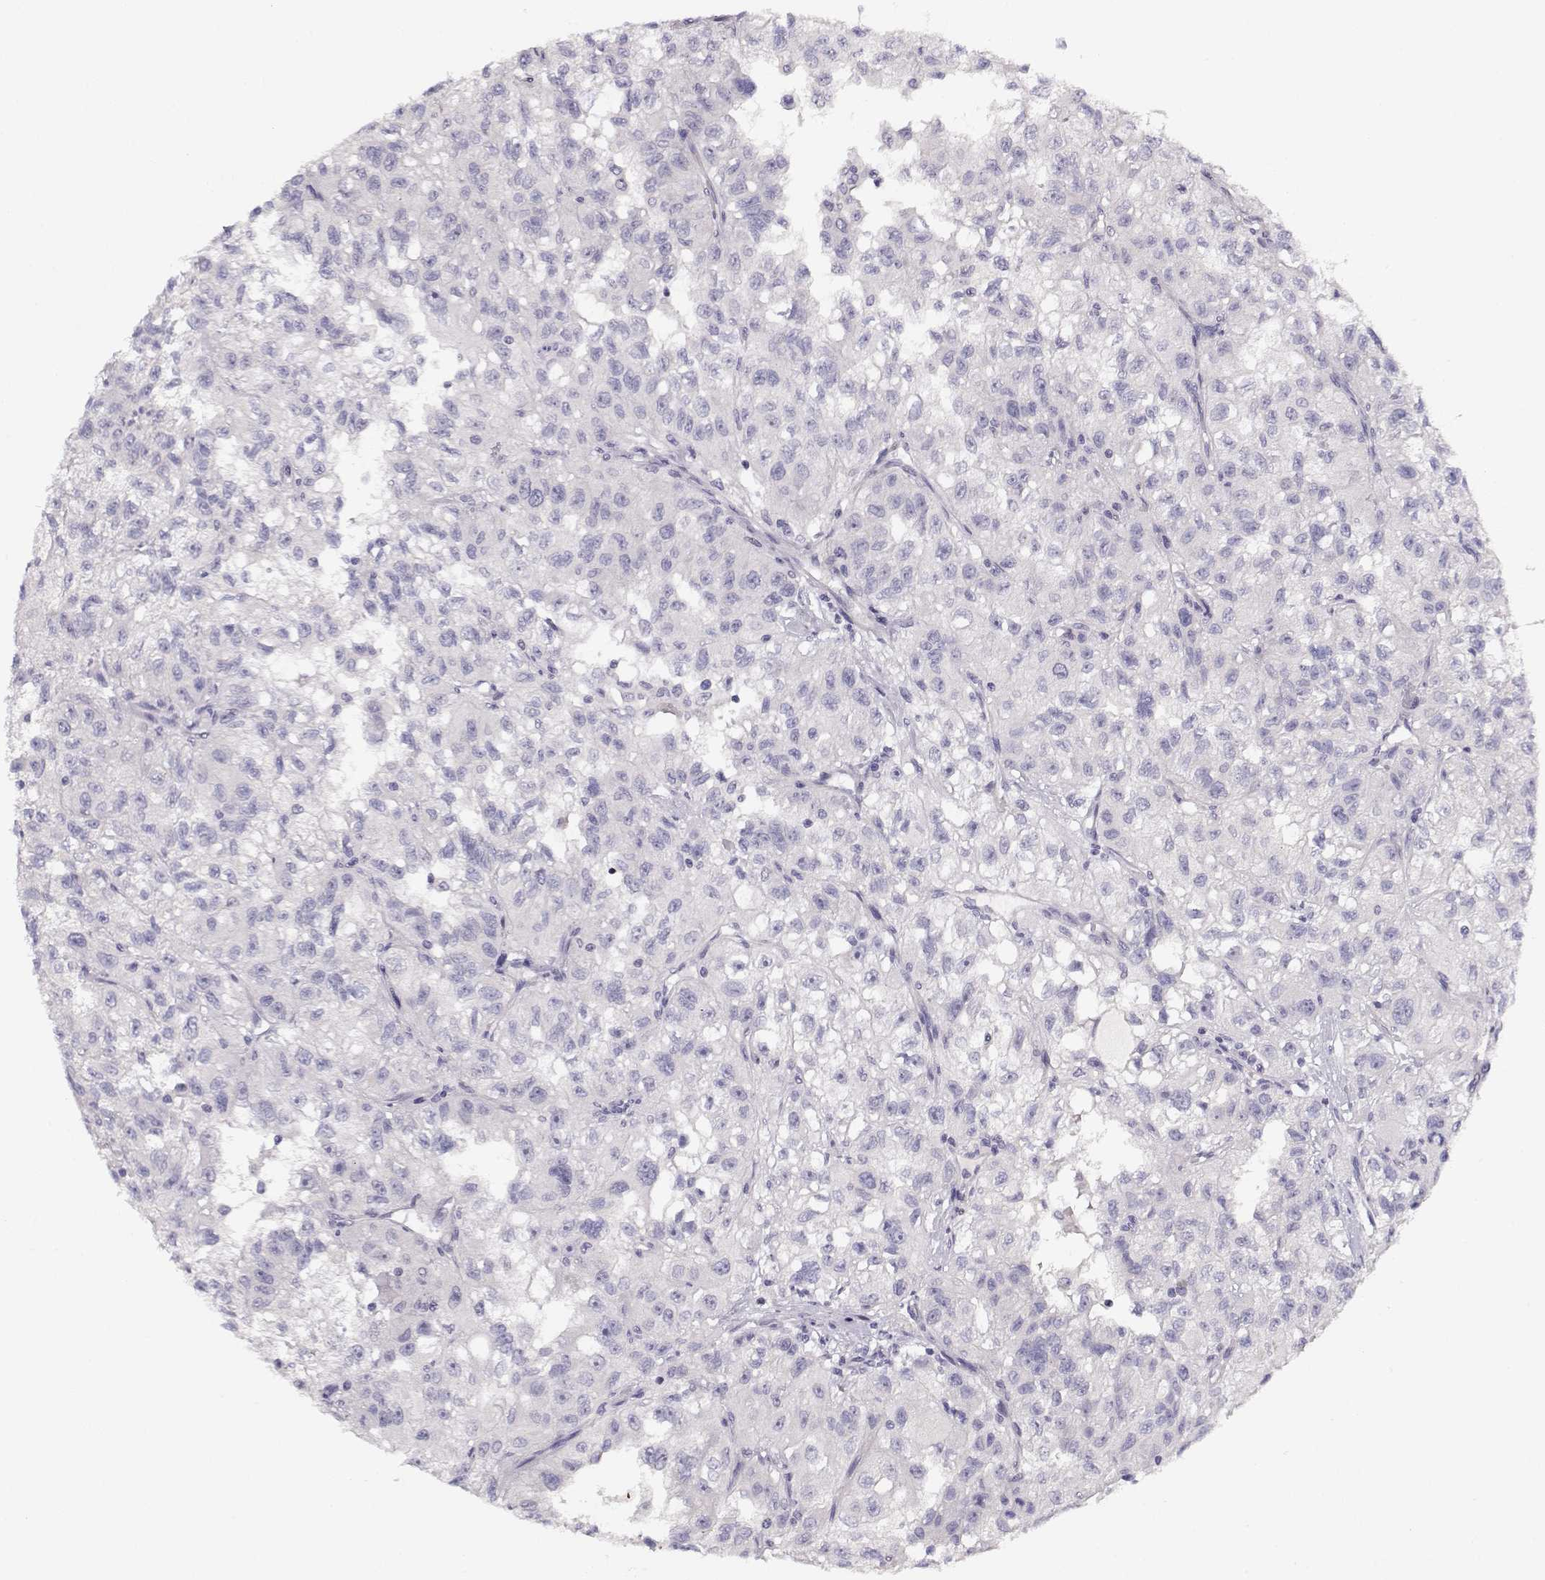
{"staining": {"intensity": "negative", "quantity": "none", "location": "none"}, "tissue": "renal cancer", "cell_type": "Tumor cells", "image_type": "cancer", "snomed": [{"axis": "morphology", "description": "Adenocarcinoma, NOS"}, {"axis": "topography", "description": "Kidney"}], "caption": "Immunohistochemistry (IHC) of adenocarcinoma (renal) demonstrates no expression in tumor cells. (Brightfield microscopy of DAB (3,3'-diaminobenzidine) IHC at high magnification).", "gene": "CRX", "patient": {"sex": "male", "age": 64}}